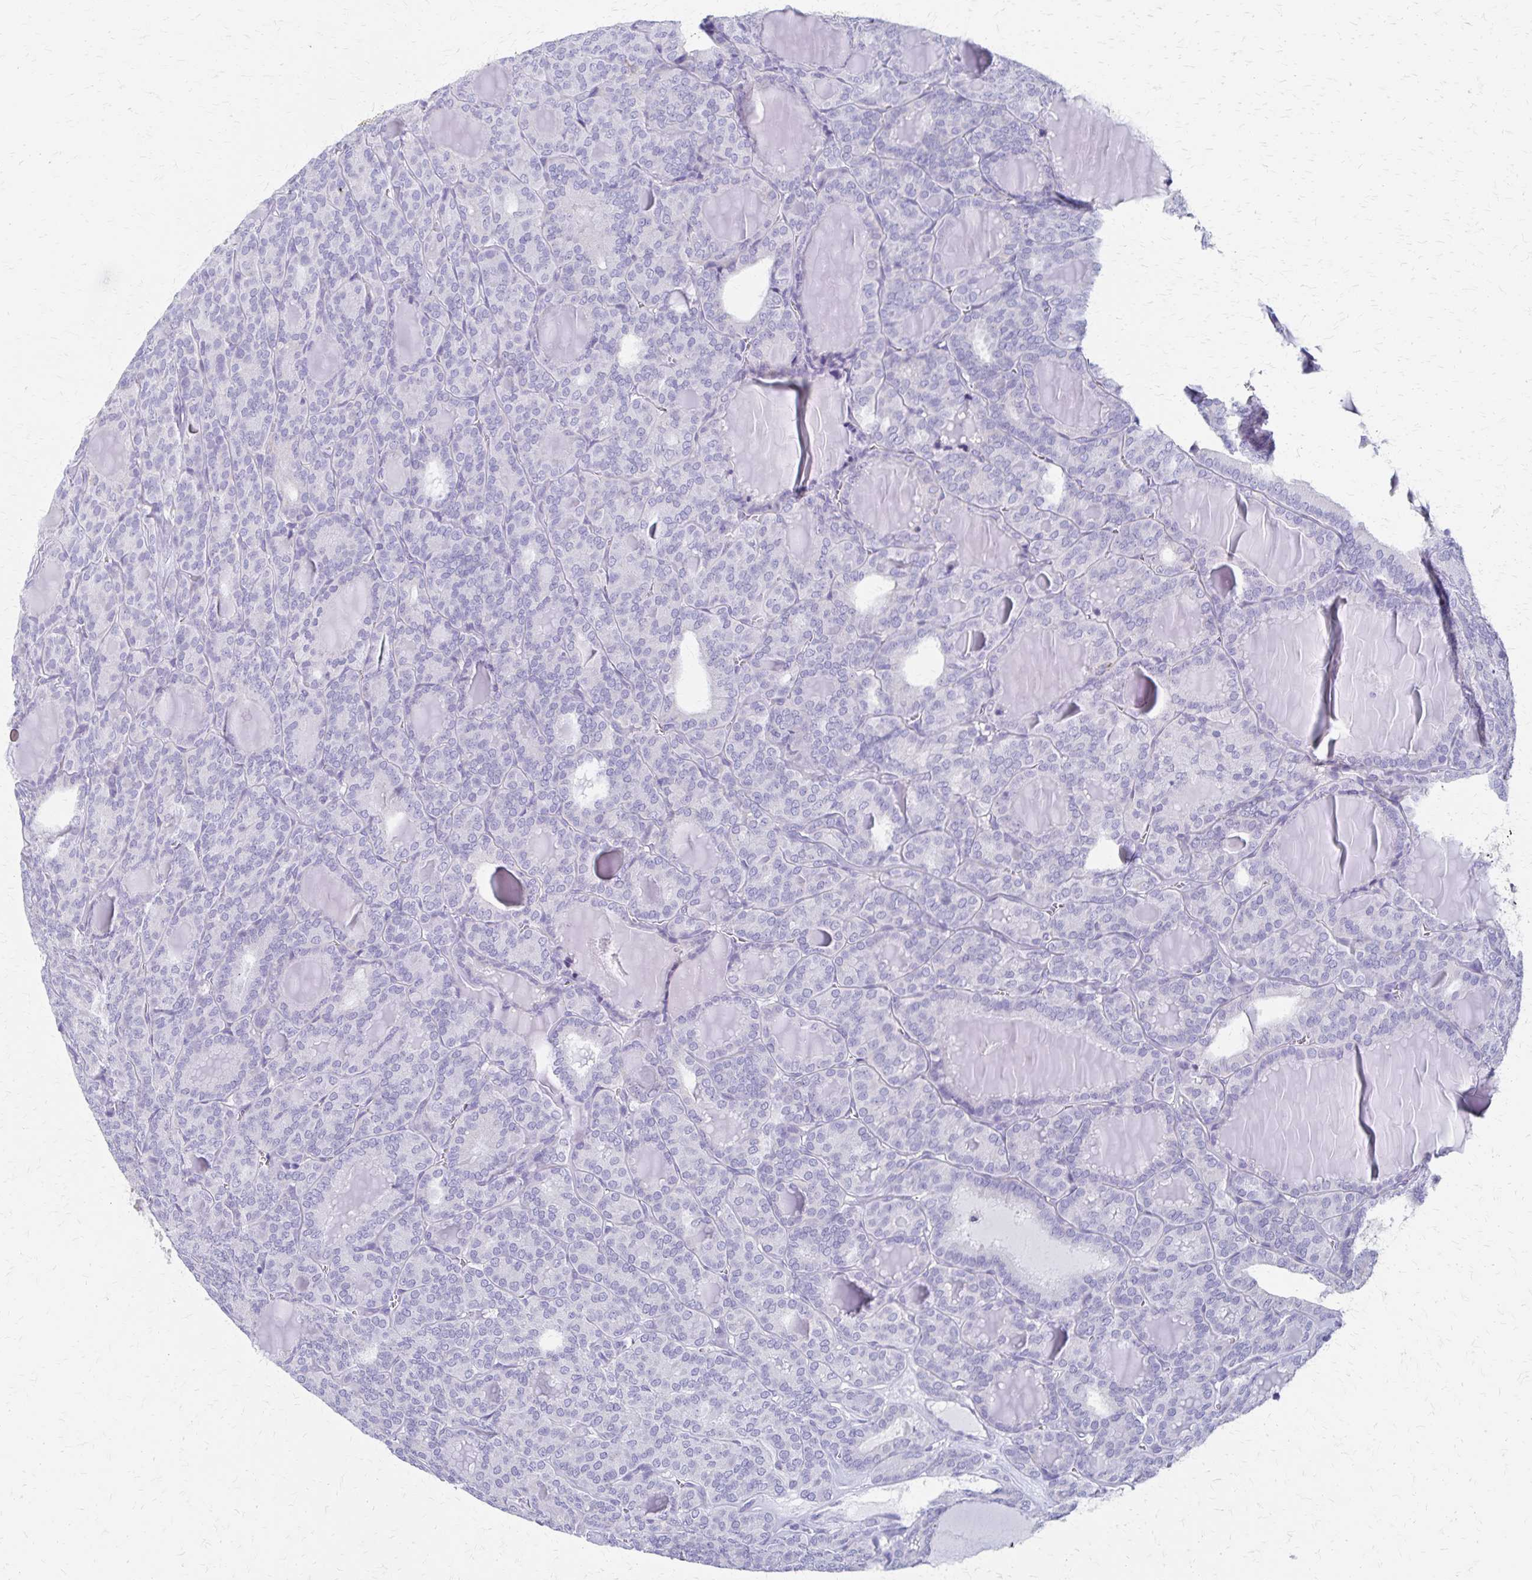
{"staining": {"intensity": "negative", "quantity": "none", "location": "none"}, "tissue": "thyroid cancer", "cell_type": "Tumor cells", "image_type": "cancer", "snomed": [{"axis": "morphology", "description": "Follicular adenoma carcinoma, NOS"}, {"axis": "topography", "description": "Thyroid gland"}], "caption": "Immunohistochemistry (IHC) photomicrograph of neoplastic tissue: human thyroid cancer stained with DAB exhibits no significant protein positivity in tumor cells.", "gene": "ZSCAN5B", "patient": {"sex": "male", "age": 74}}